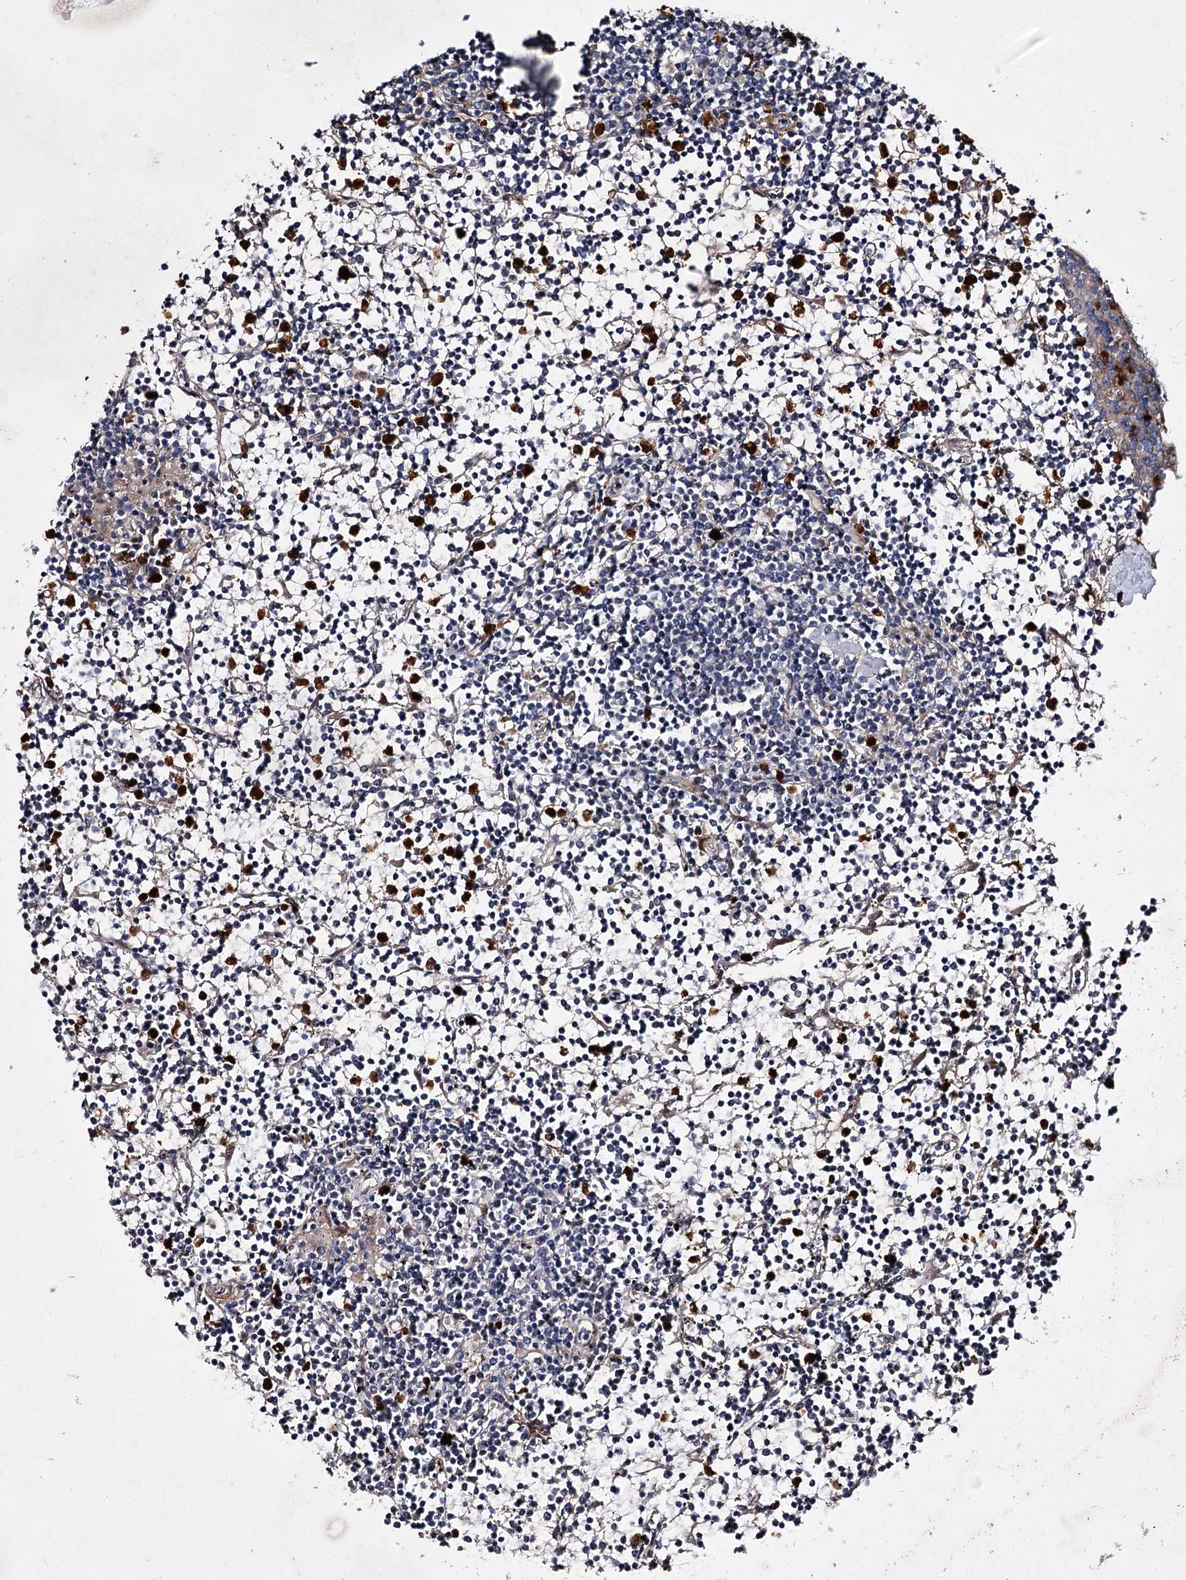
{"staining": {"intensity": "negative", "quantity": "none", "location": "none"}, "tissue": "lymphoma", "cell_type": "Tumor cells", "image_type": "cancer", "snomed": [{"axis": "morphology", "description": "Malignant lymphoma, non-Hodgkin's type, Low grade"}, {"axis": "topography", "description": "Spleen"}], "caption": "Lymphoma stained for a protein using immunohistochemistry reveals no expression tumor cells.", "gene": "MINDY3", "patient": {"sex": "female", "age": 19}}